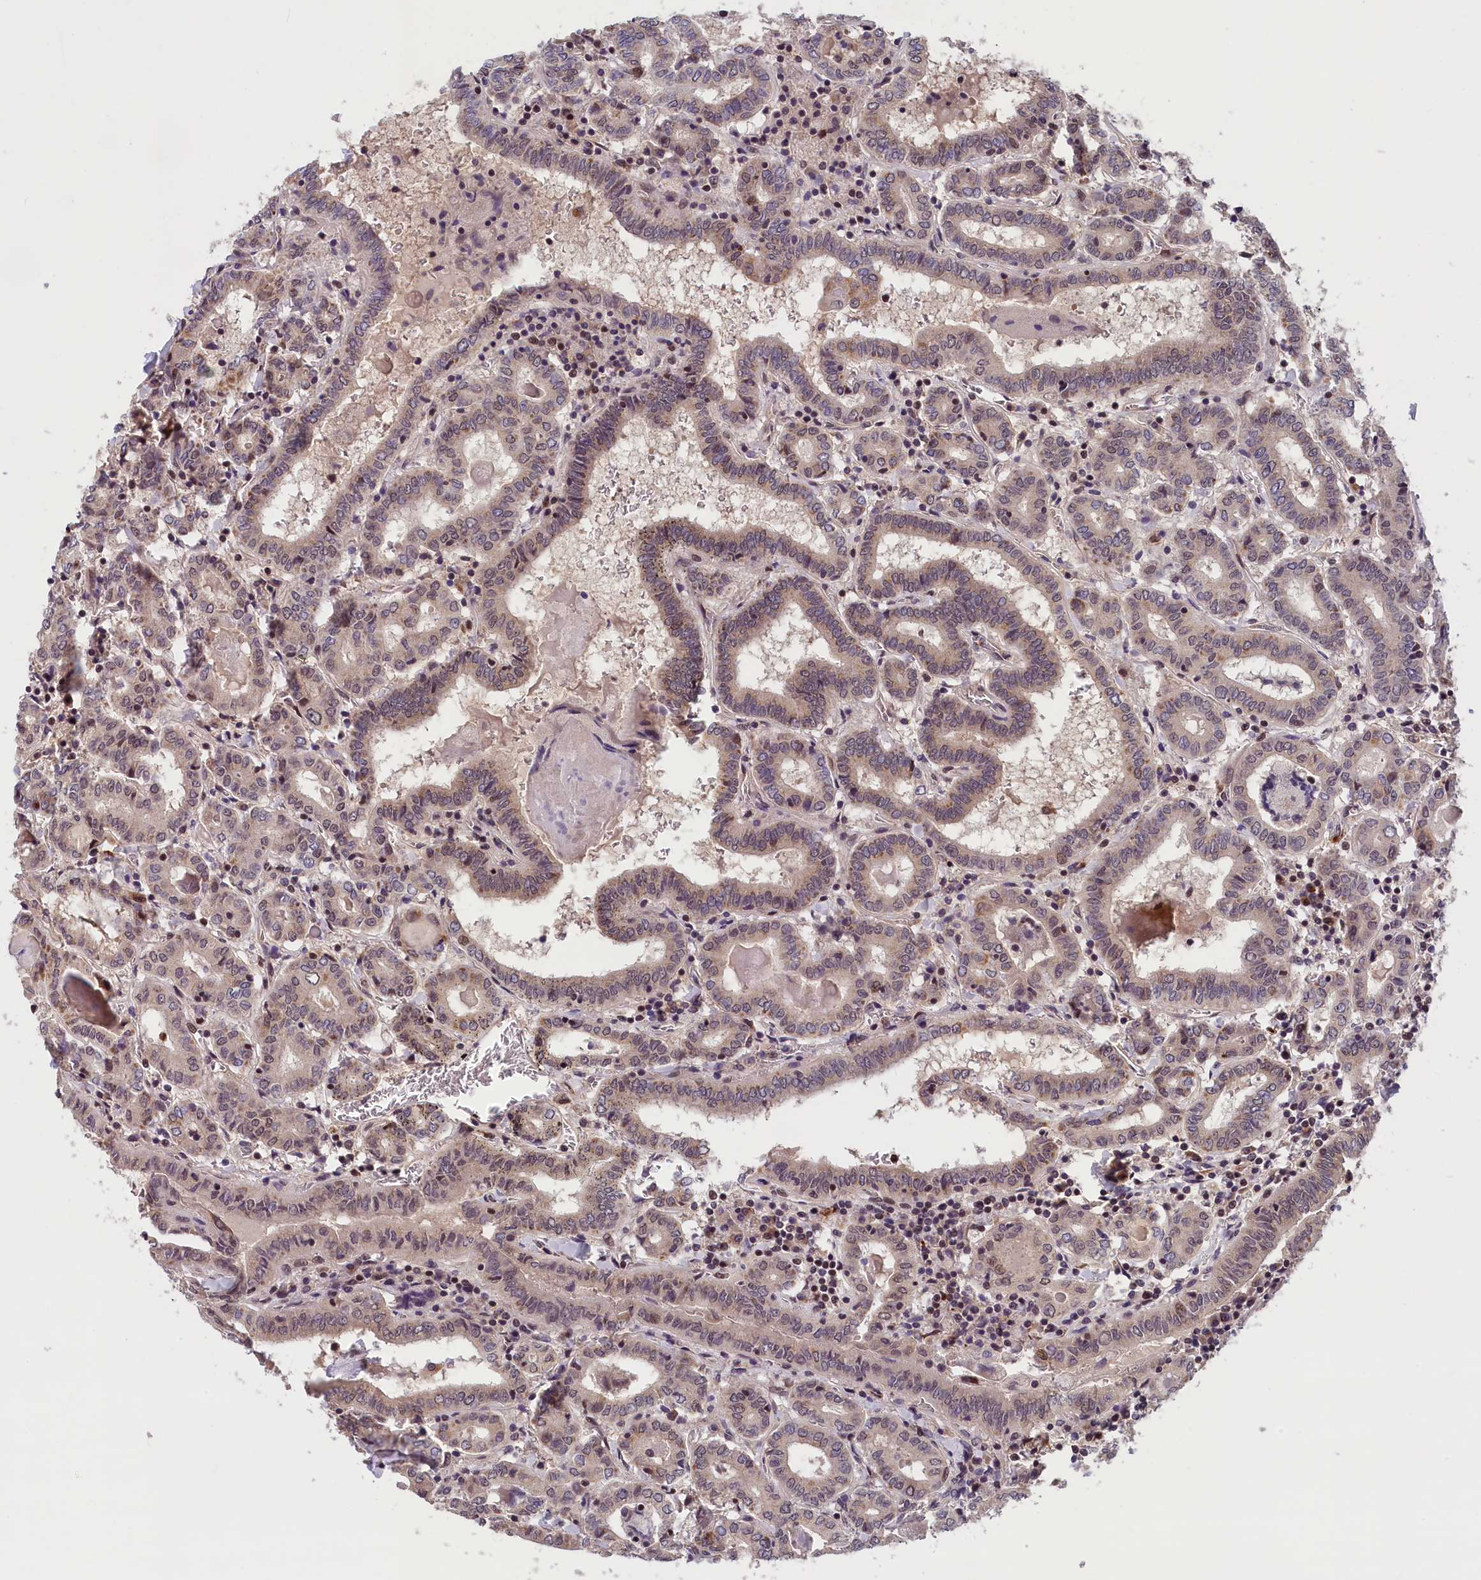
{"staining": {"intensity": "weak", "quantity": "25%-75%", "location": "cytoplasmic/membranous,nuclear"}, "tissue": "thyroid cancer", "cell_type": "Tumor cells", "image_type": "cancer", "snomed": [{"axis": "morphology", "description": "Papillary adenocarcinoma, NOS"}, {"axis": "topography", "description": "Thyroid gland"}], "caption": "Immunohistochemistry of thyroid cancer (papillary adenocarcinoma) demonstrates low levels of weak cytoplasmic/membranous and nuclear expression in approximately 25%-75% of tumor cells.", "gene": "KCNK6", "patient": {"sex": "female", "age": 72}}